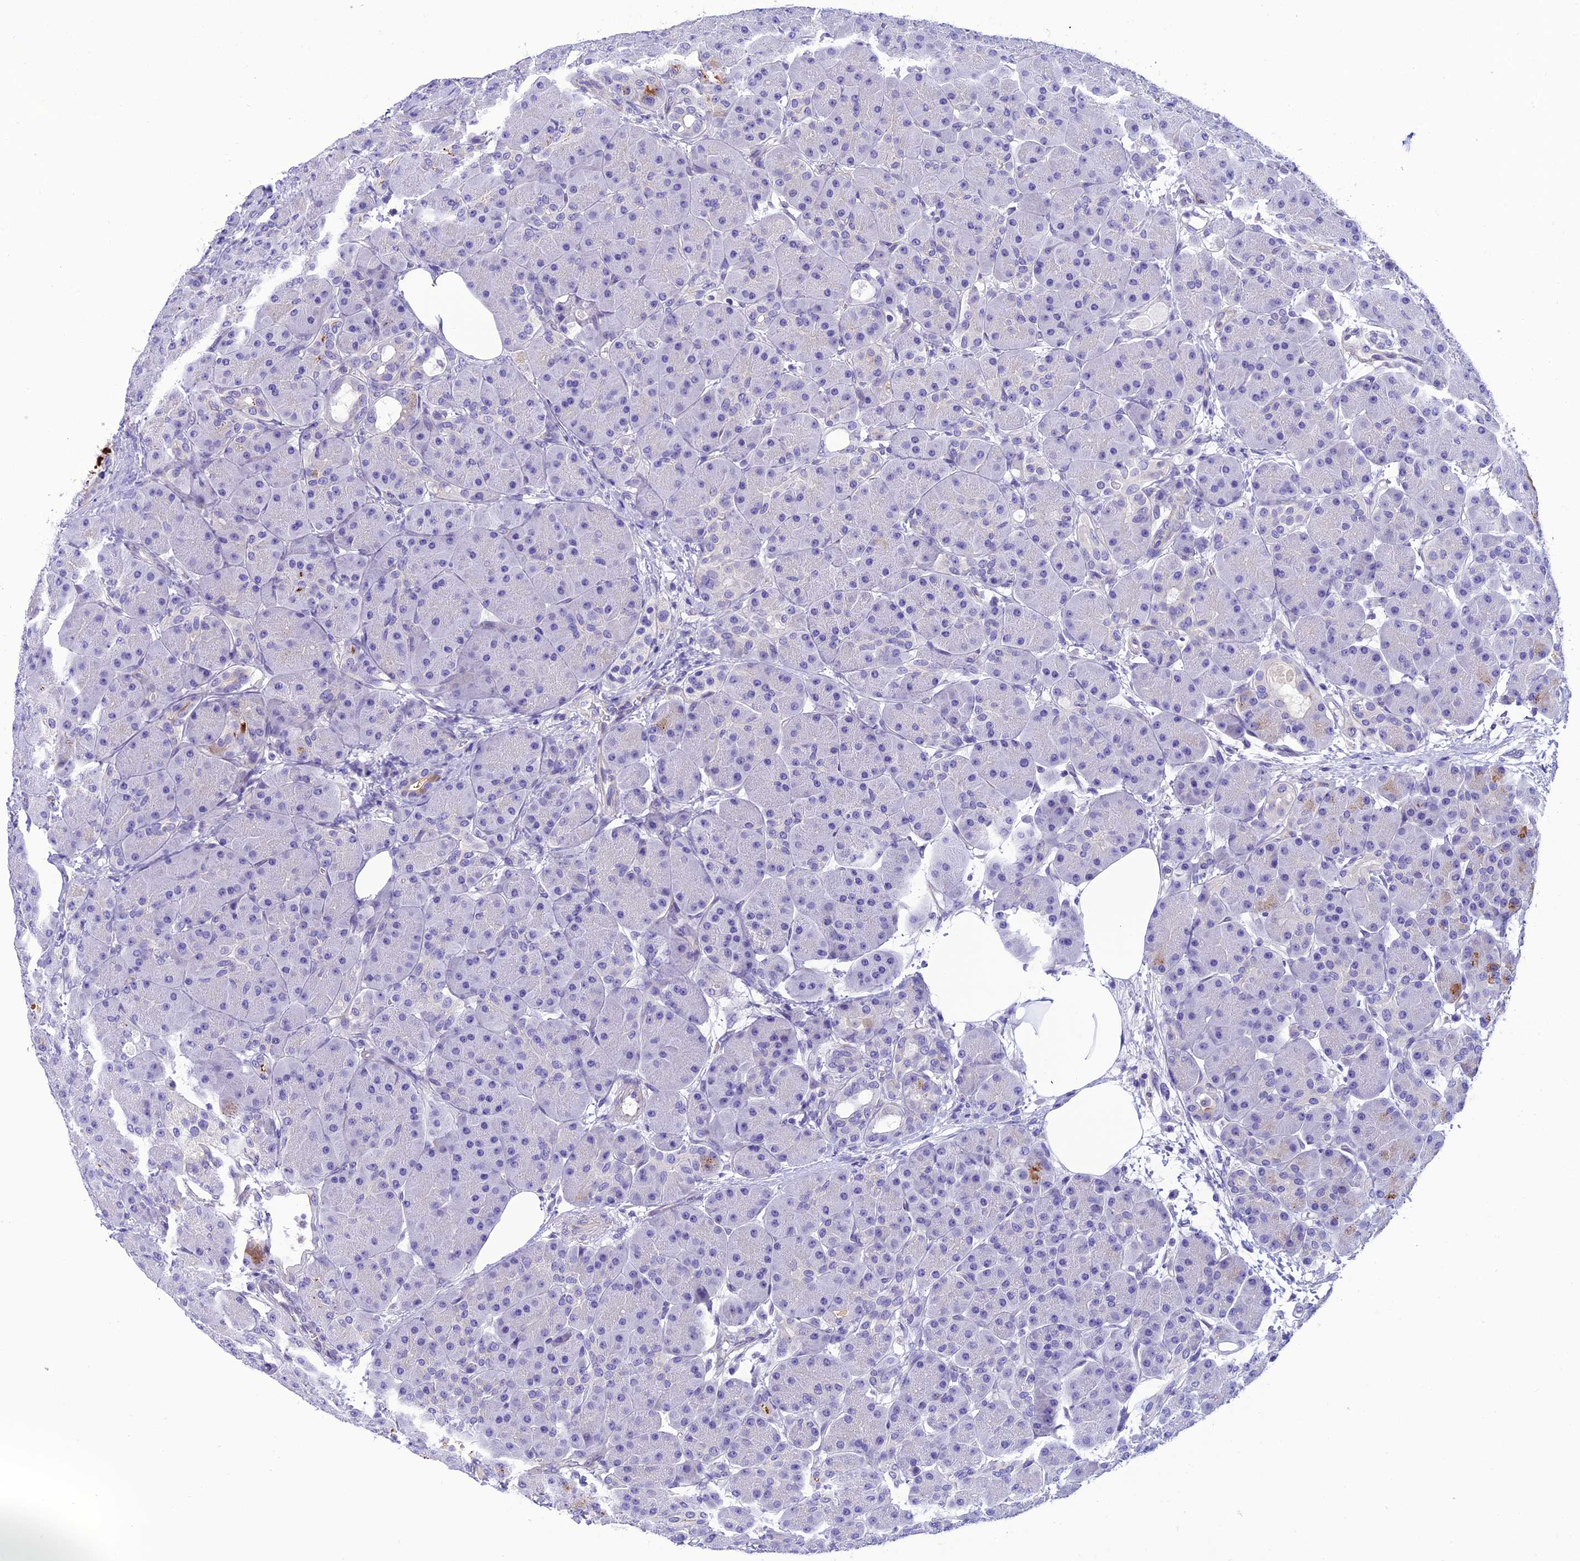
{"staining": {"intensity": "negative", "quantity": "none", "location": "none"}, "tissue": "pancreas", "cell_type": "Exocrine glandular cells", "image_type": "normal", "snomed": [{"axis": "morphology", "description": "Normal tissue, NOS"}, {"axis": "topography", "description": "Pancreas"}], "caption": "The image reveals no significant positivity in exocrine glandular cells of pancreas. (DAB immunohistochemistry, high magnification).", "gene": "C17orf67", "patient": {"sex": "male", "age": 63}}